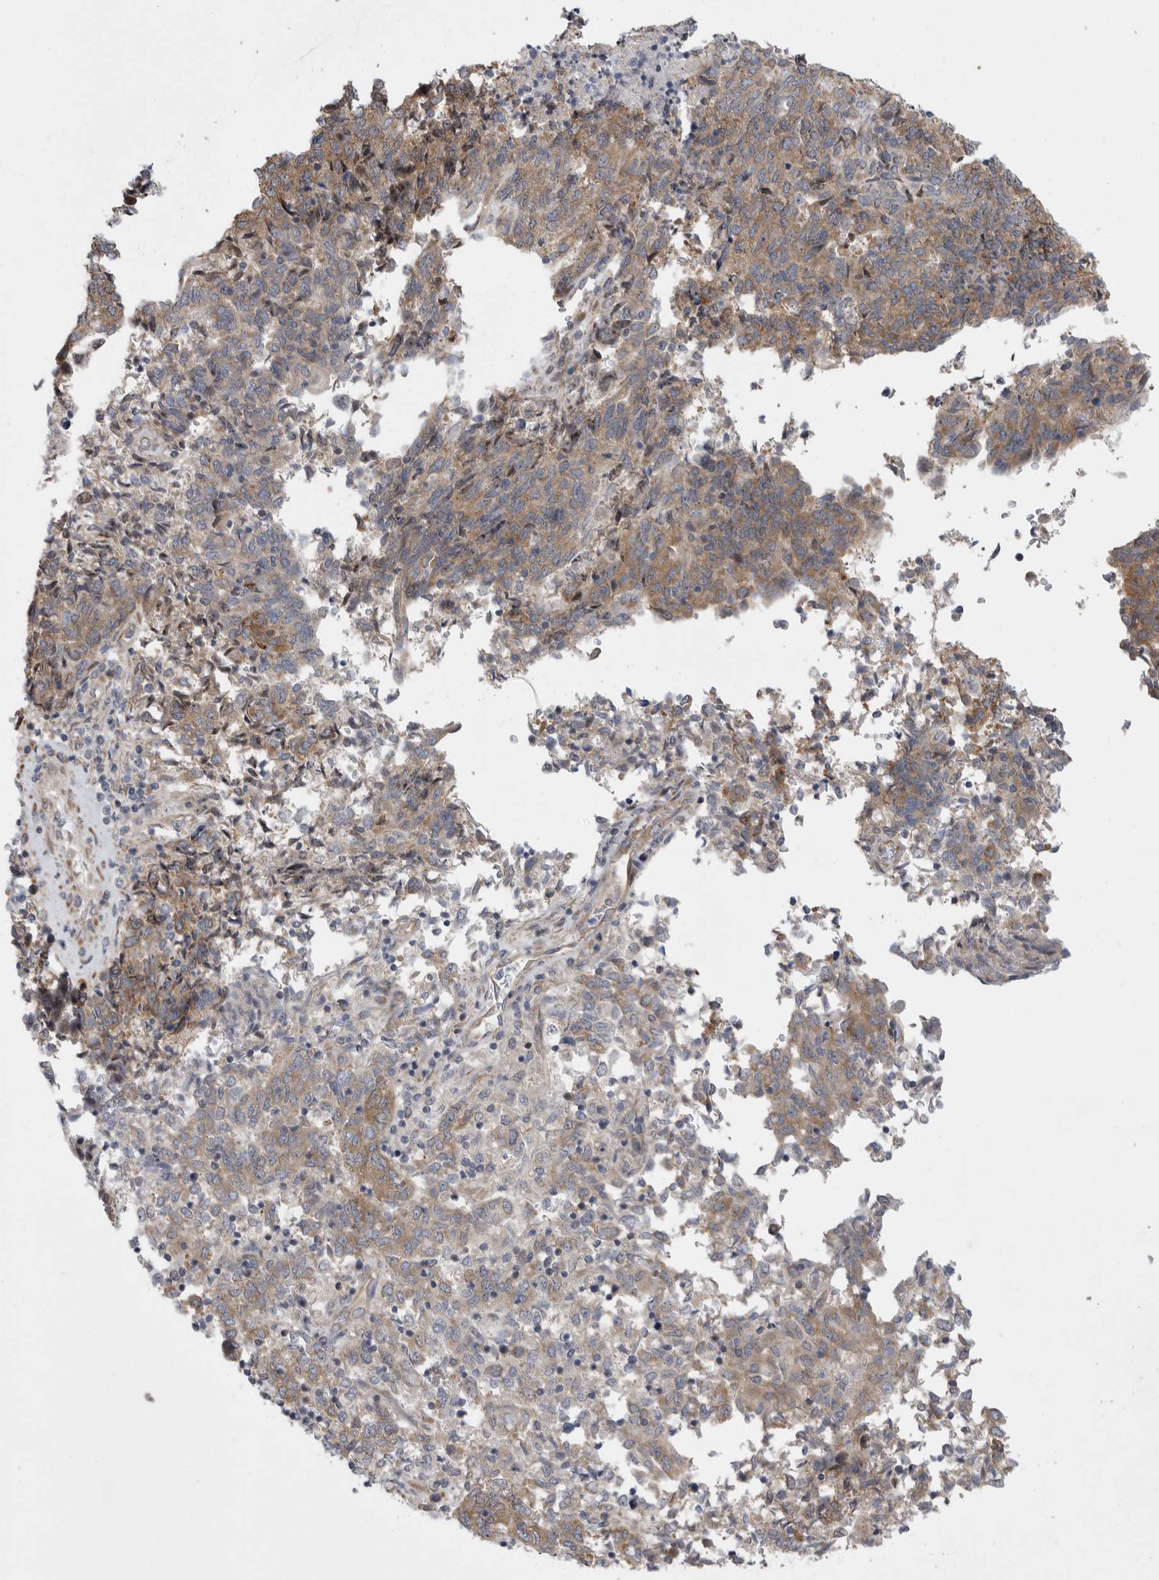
{"staining": {"intensity": "moderate", "quantity": ">75%", "location": "cytoplasmic/membranous"}, "tissue": "endometrial cancer", "cell_type": "Tumor cells", "image_type": "cancer", "snomed": [{"axis": "morphology", "description": "Adenocarcinoma, NOS"}, {"axis": "topography", "description": "Endometrium"}], "caption": "Immunohistochemical staining of adenocarcinoma (endometrial) shows medium levels of moderate cytoplasmic/membranous staining in approximately >75% of tumor cells.", "gene": "FBXO43", "patient": {"sex": "female", "age": 80}}